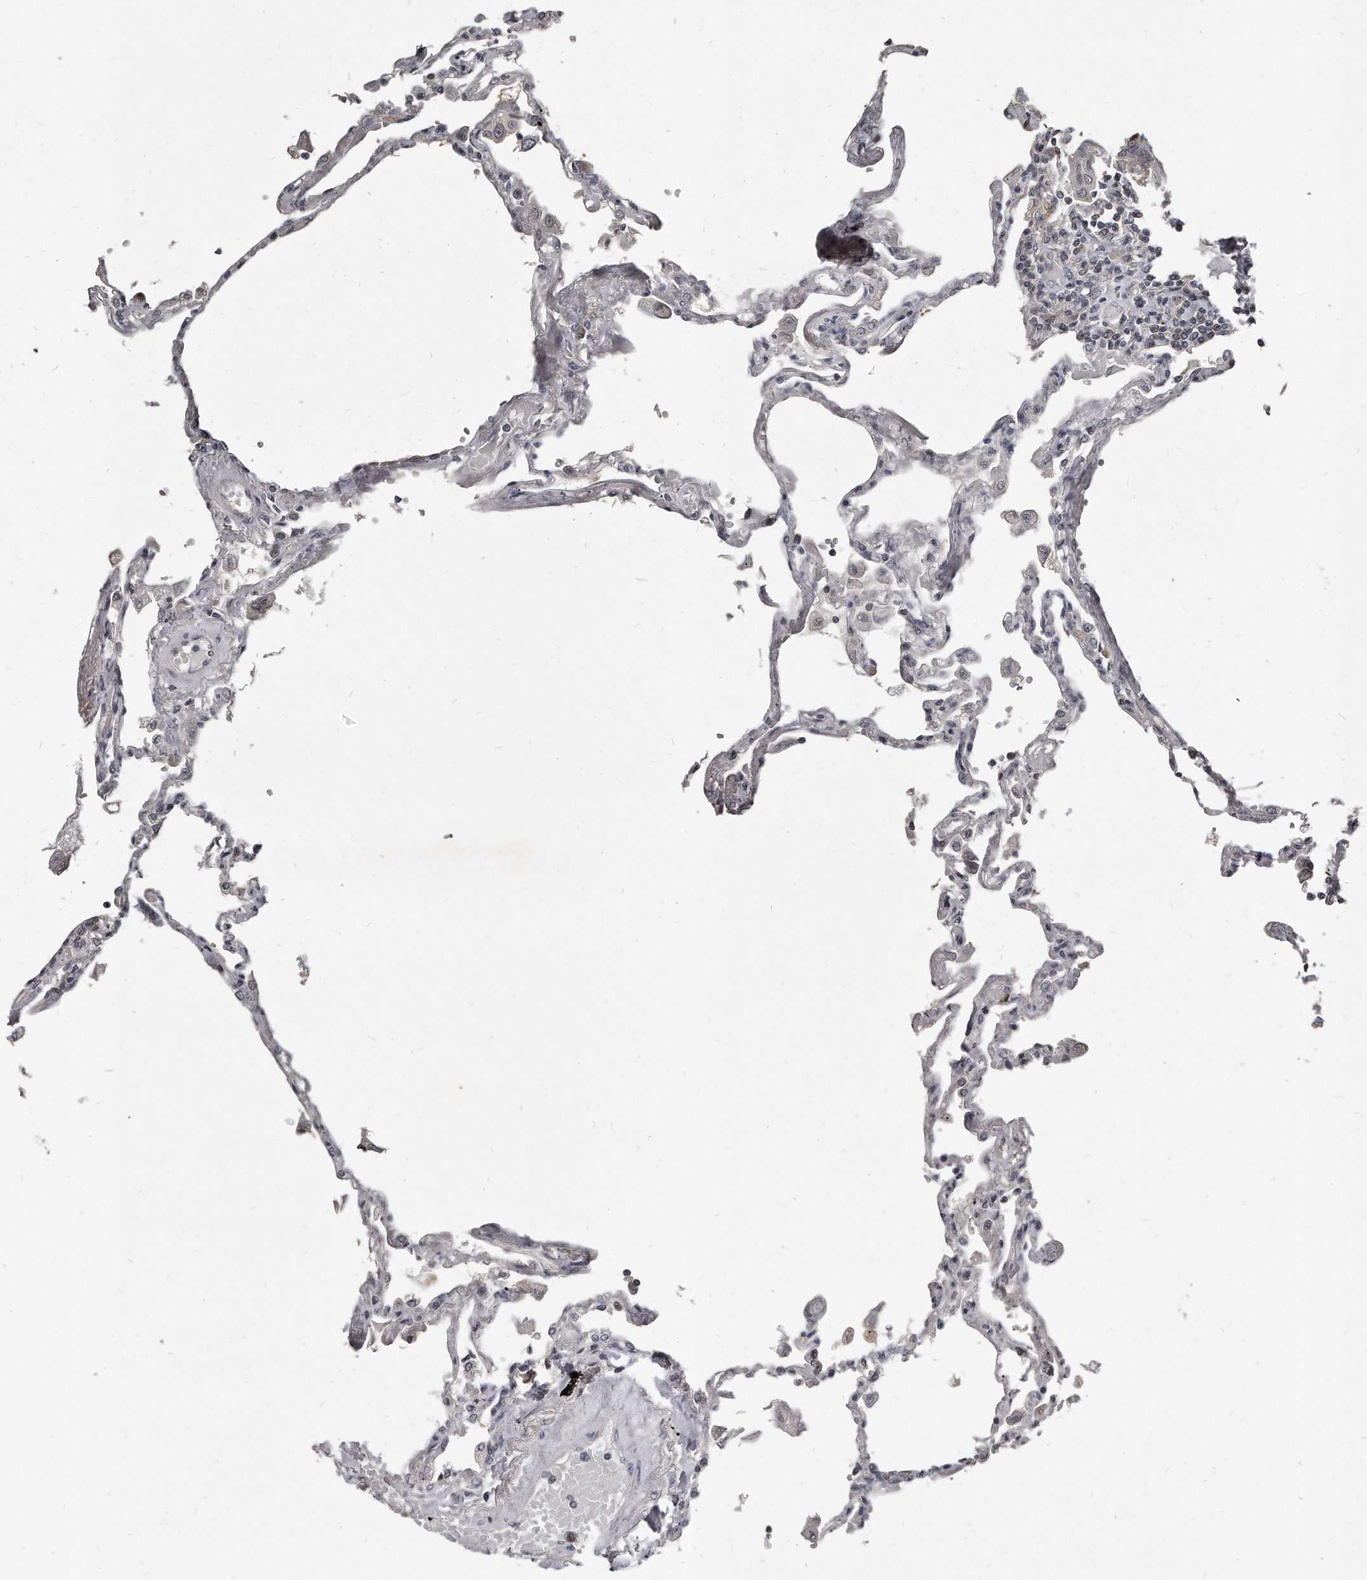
{"staining": {"intensity": "moderate", "quantity": "<25%", "location": "cytoplasmic/membranous,nuclear"}, "tissue": "lung", "cell_type": "Alveolar cells", "image_type": "normal", "snomed": [{"axis": "morphology", "description": "Normal tissue, NOS"}, {"axis": "topography", "description": "Lung"}], "caption": "A brown stain shows moderate cytoplasmic/membranous,nuclear expression of a protein in alveolar cells of benign human lung.", "gene": "GCH1", "patient": {"sex": "female", "age": 67}}